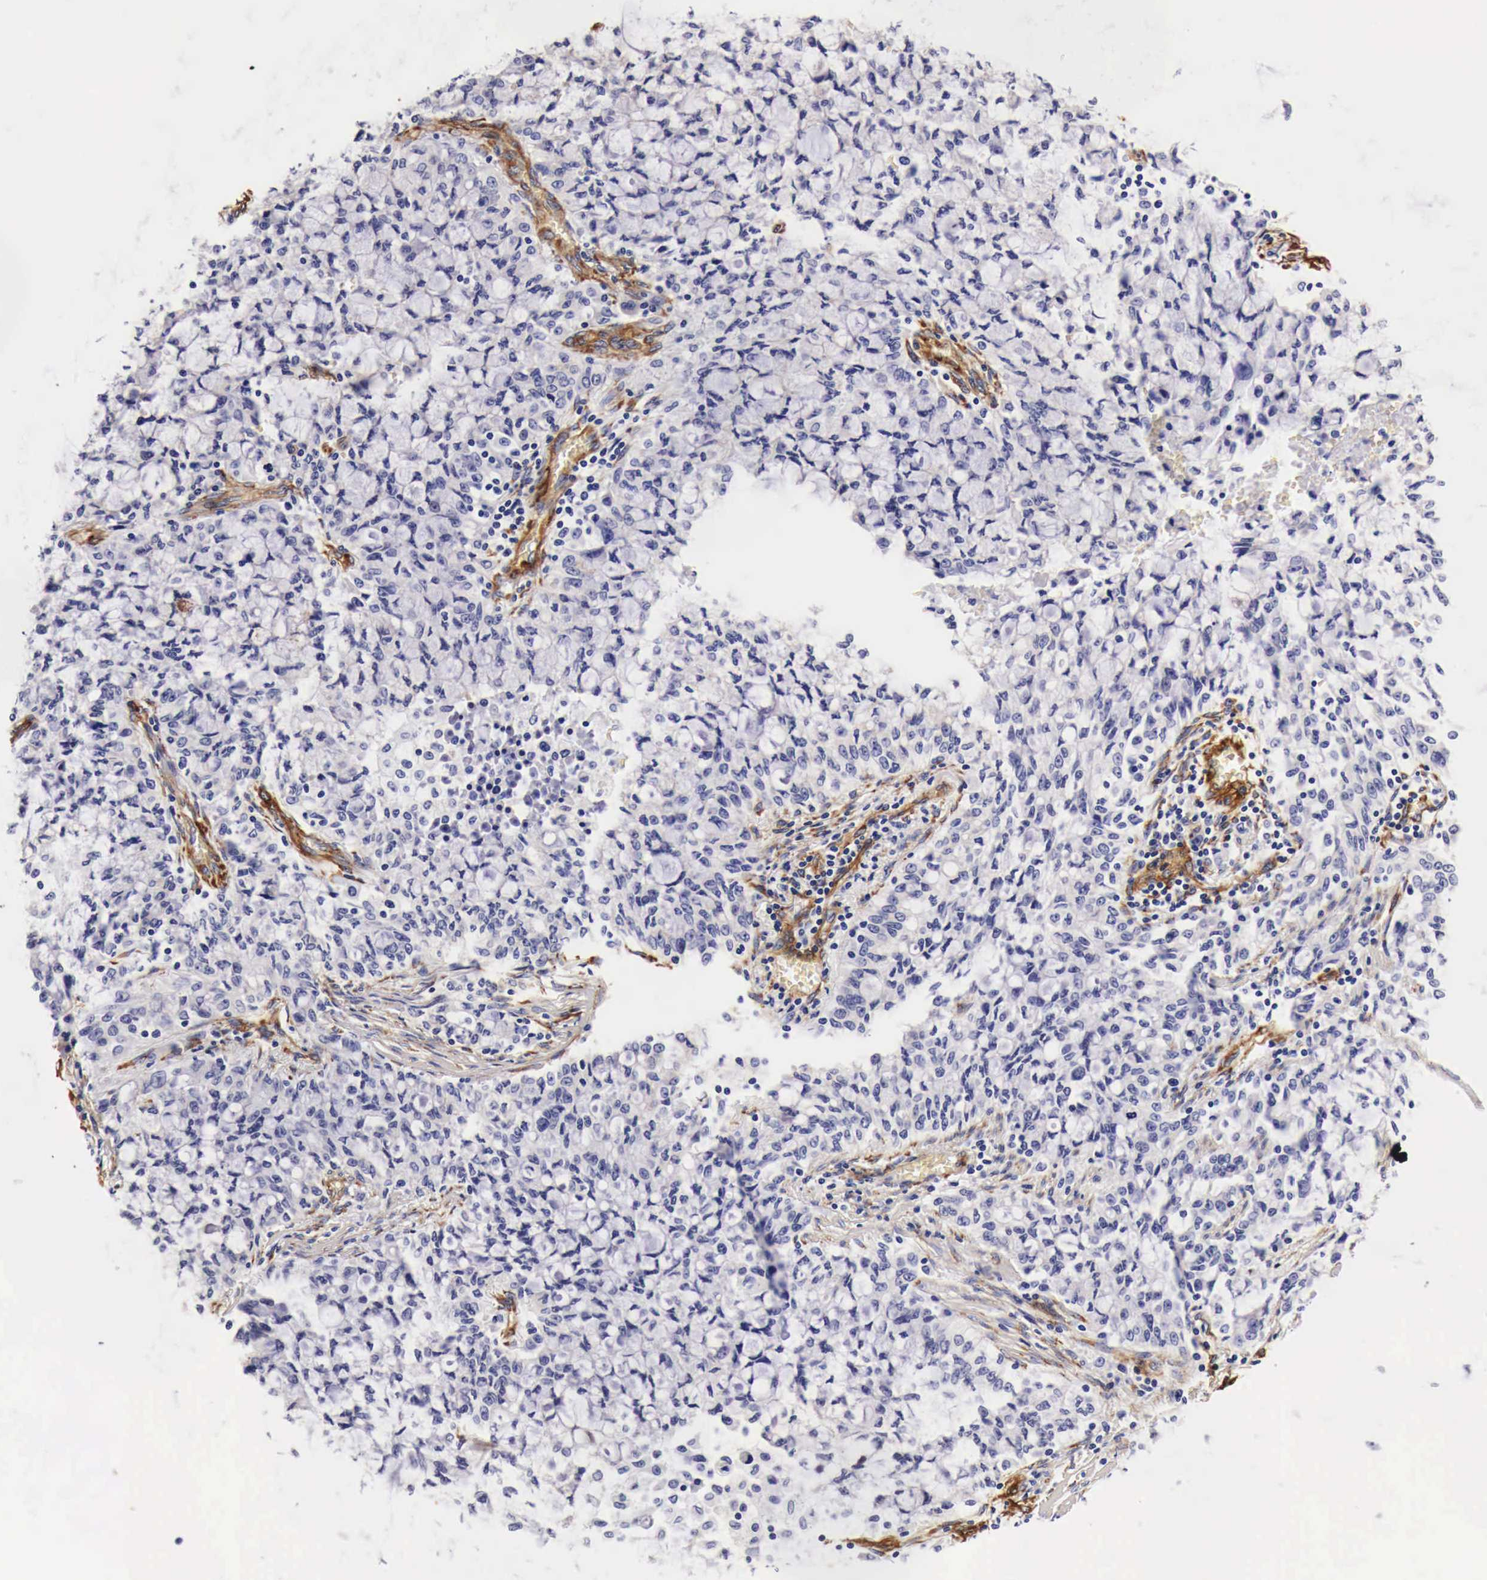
{"staining": {"intensity": "negative", "quantity": "none", "location": "none"}, "tissue": "lung cancer", "cell_type": "Tumor cells", "image_type": "cancer", "snomed": [{"axis": "morphology", "description": "Adenocarcinoma, NOS"}, {"axis": "topography", "description": "Lung"}], "caption": "IHC of human lung cancer displays no staining in tumor cells.", "gene": "LAMB2", "patient": {"sex": "female", "age": 44}}